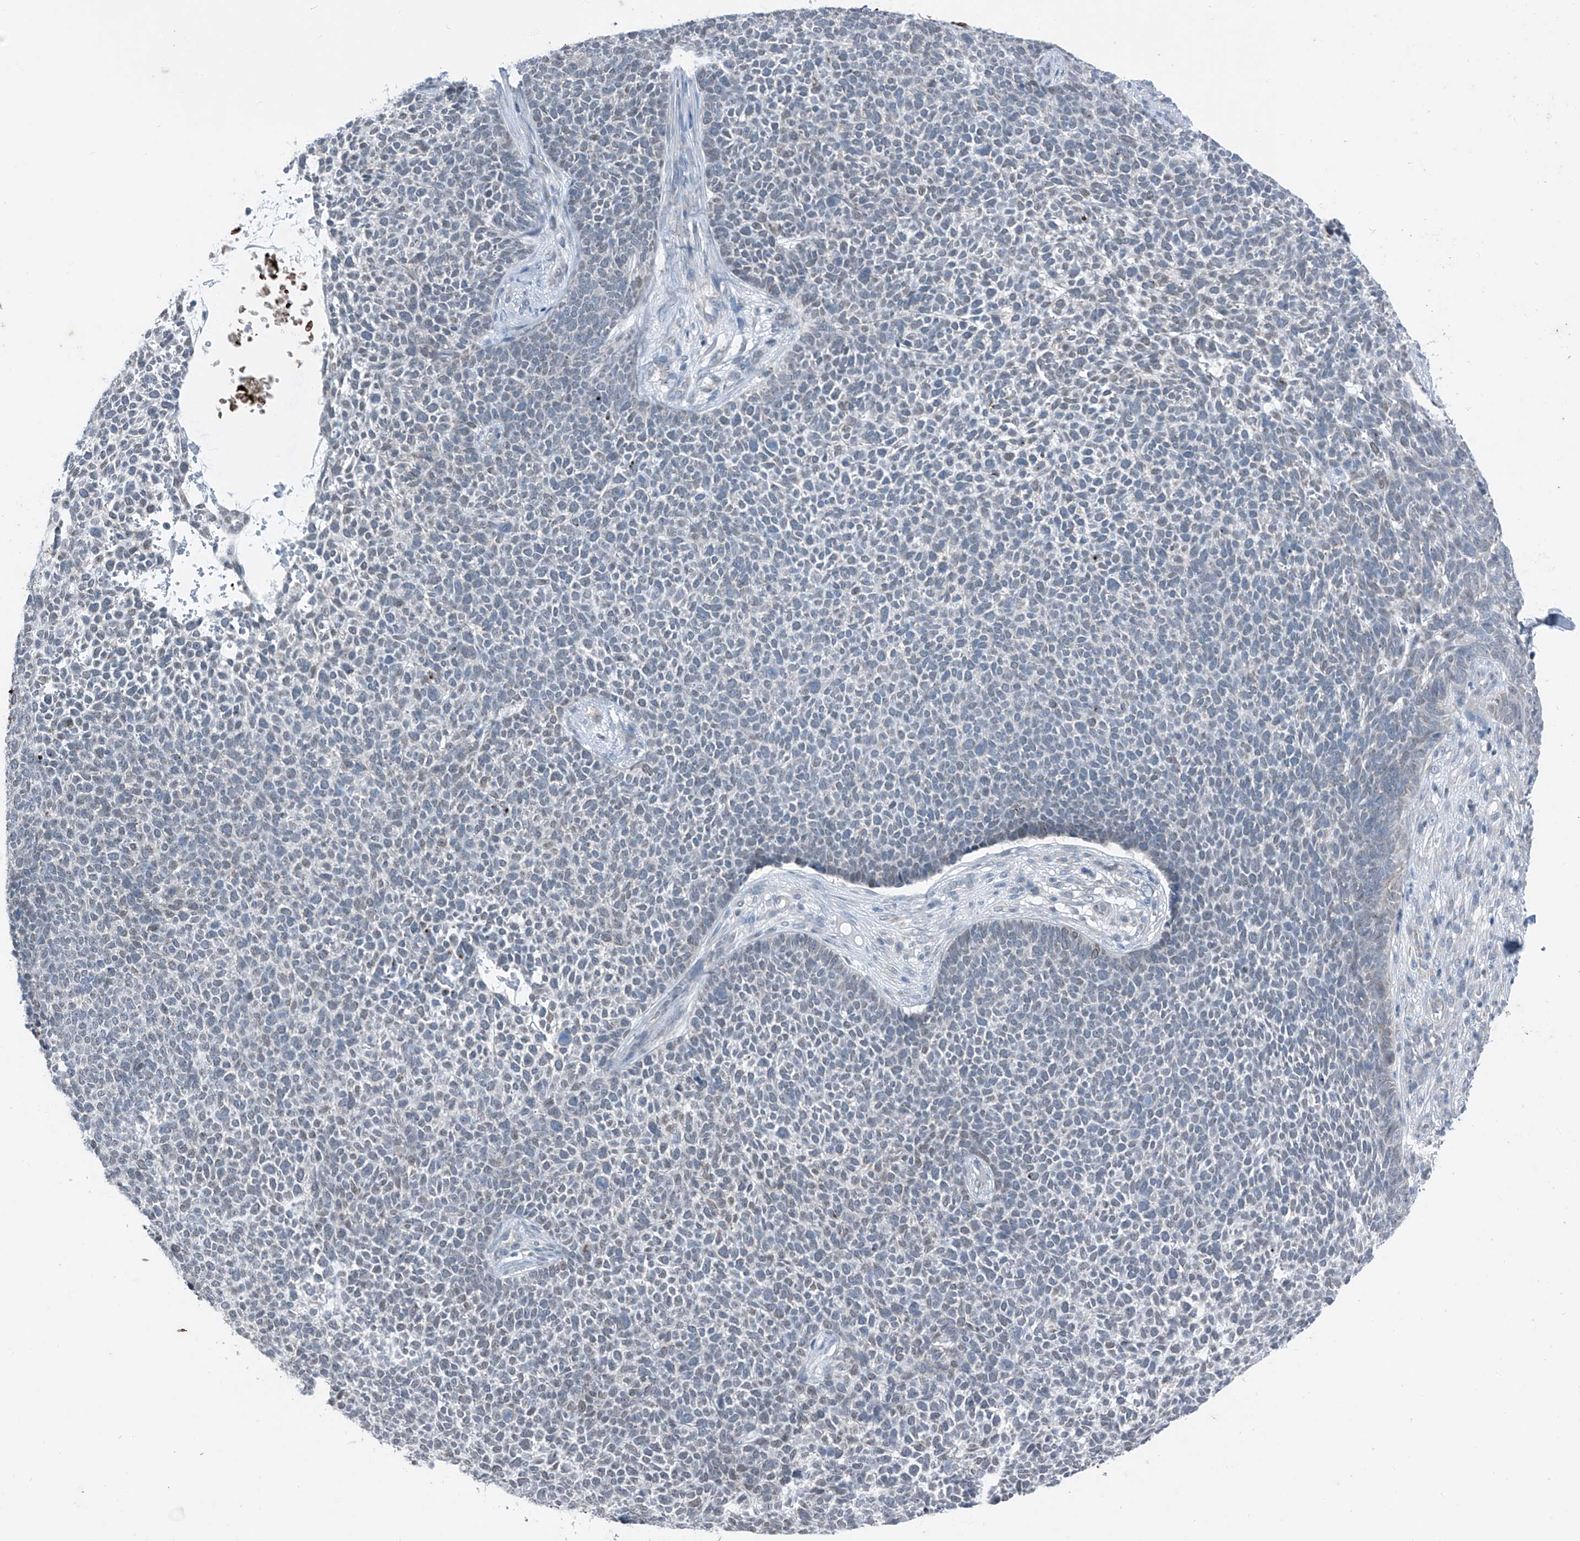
{"staining": {"intensity": "negative", "quantity": "none", "location": "none"}, "tissue": "skin cancer", "cell_type": "Tumor cells", "image_type": "cancer", "snomed": [{"axis": "morphology", "description": "Basal cell carcinoma"}, {"axis": "topography", "description": "Skin"}], "caption": "DAB (3,3'-diaminobenzidine) immunohistochemical staining of human skin cancer (basal cell carcinoma) exhibits no significant staining in tumor cells.", "gene": "DYRK1B", "patient": {"sex": "female", "age": 84}}